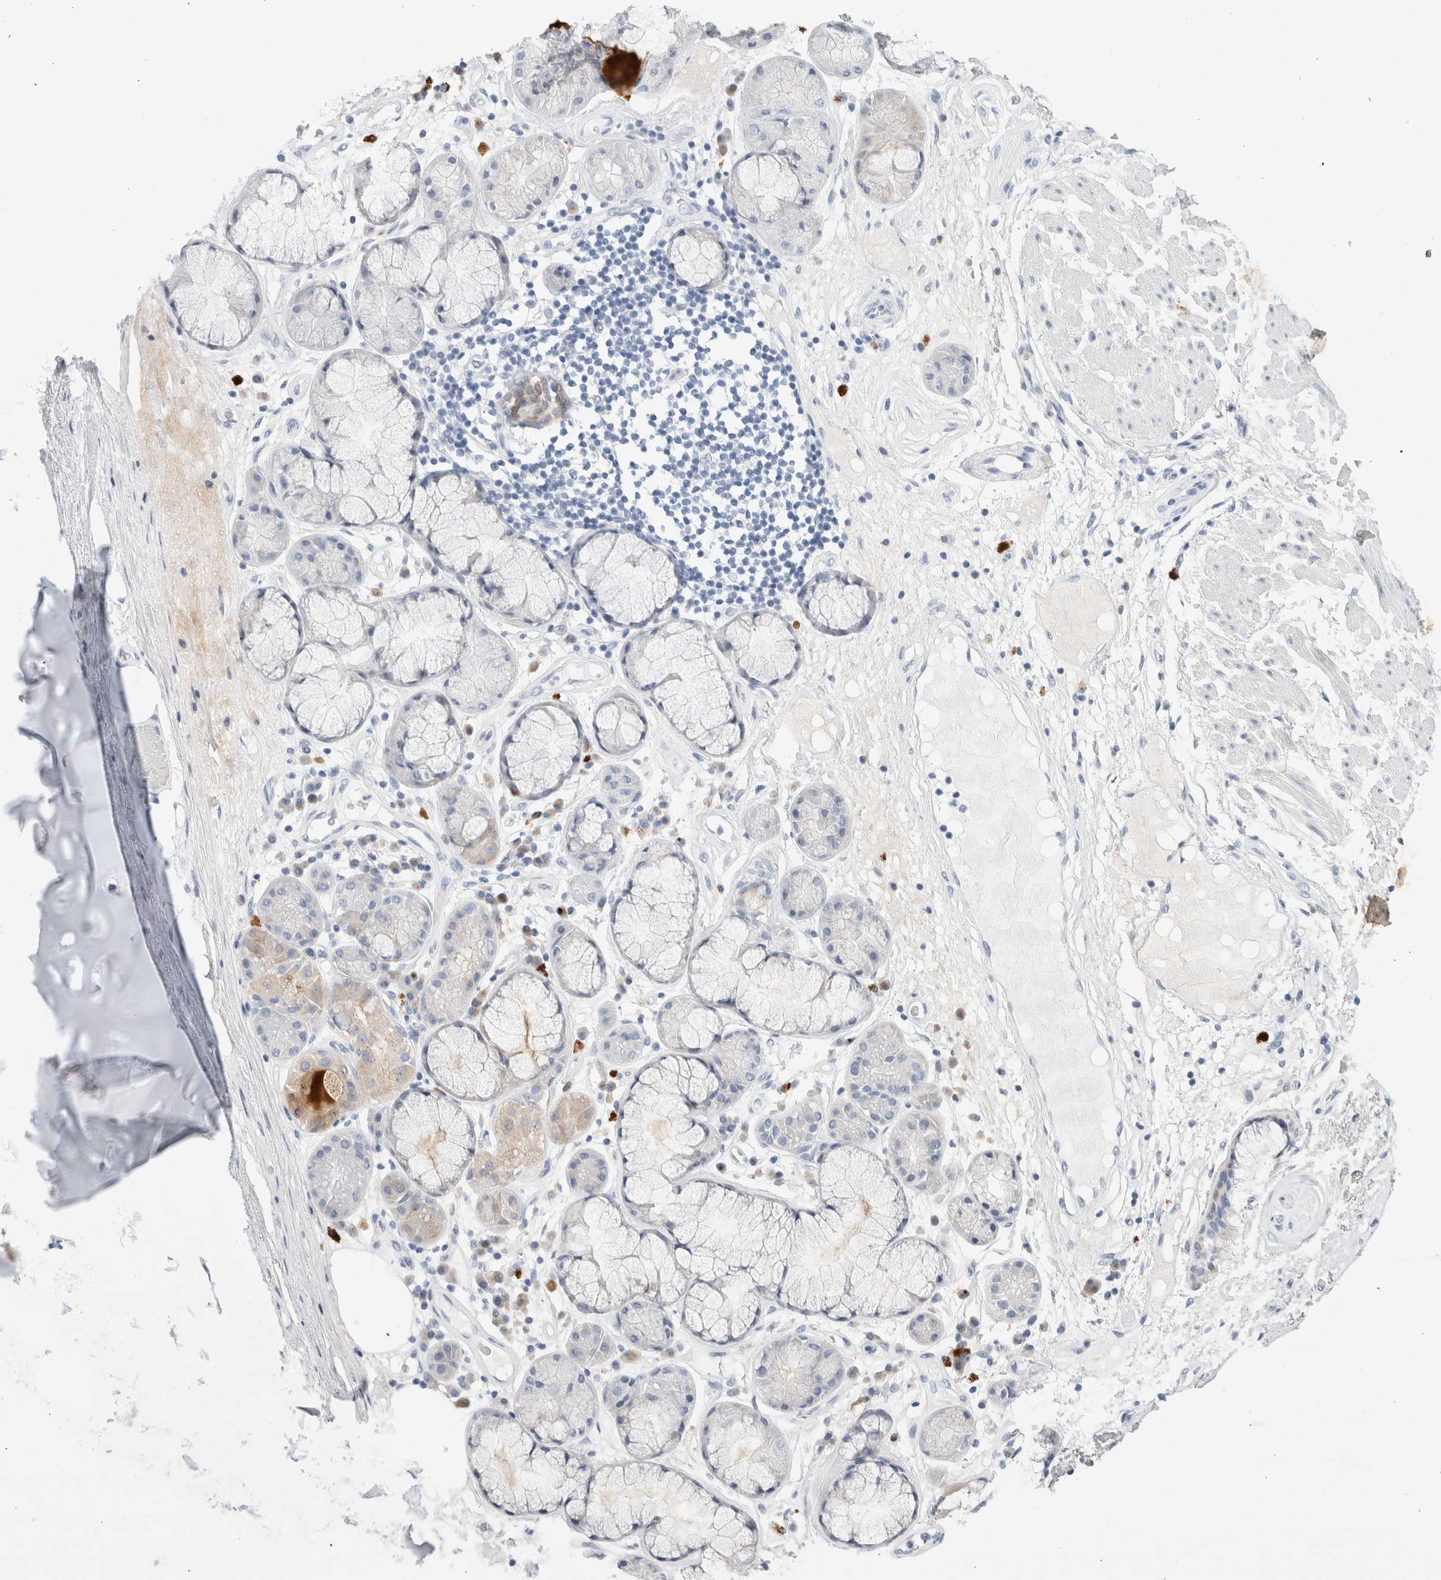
{"staining": {"intensity": "negative", "quantity": "none", "location": "none"}, "tissue": "adipose tissue", "cell_type": "Adipocytes", "image_type": "normal", "snomed": [{"axis": "morphology", "description": "Normal tissue, NOS"}, {"axis": "topography", "description": "Bronchus"}], "caption": "Immunohistochemical staining of unremarkable adipose tissue reveals no significant positivity in adipocytes. (DAB IHC visualized using brightfield microscopy, high magnification).", "gene": "SLC22A12", "patient": {"sex": "male", "age": 66}}